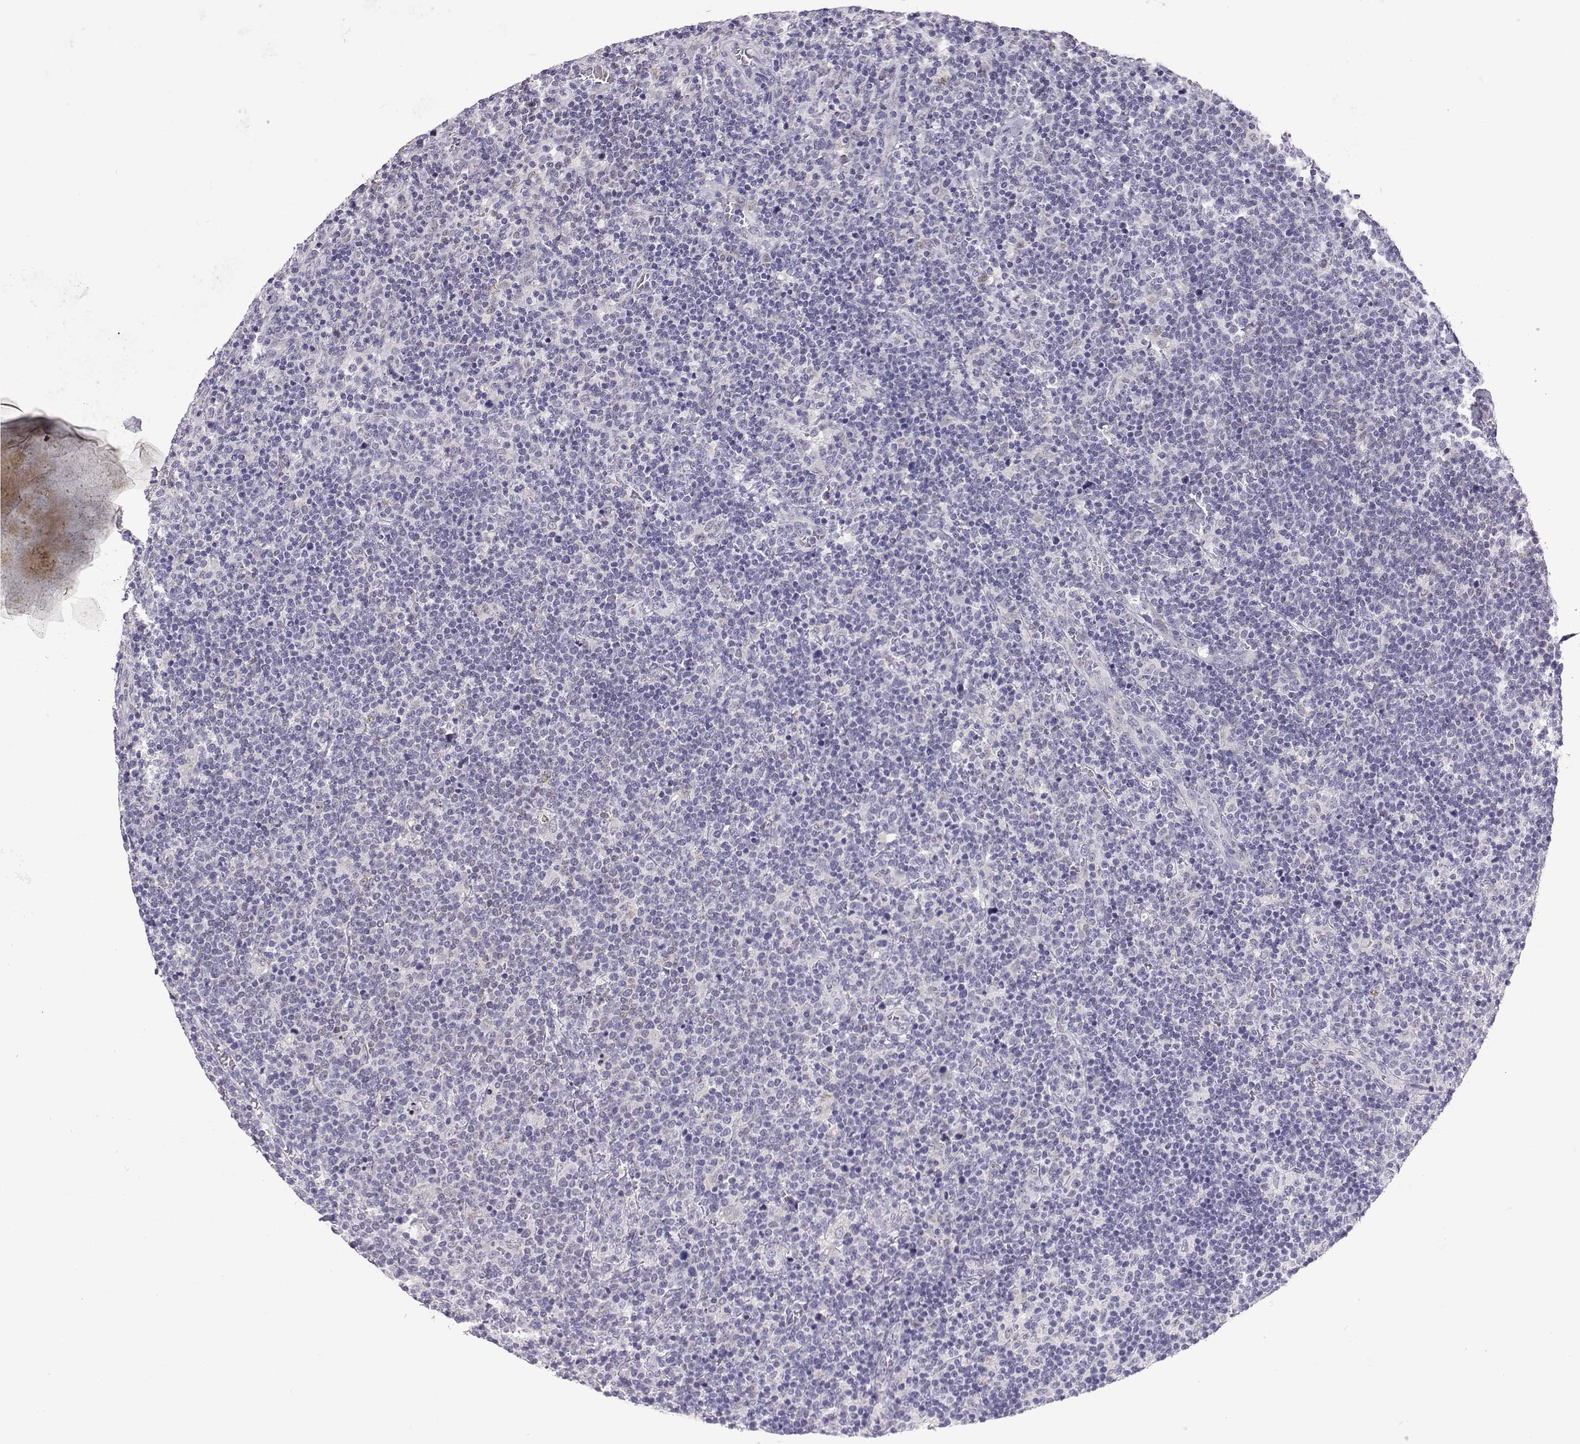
{"staining": {"intensity": "negative", "quantity": "none", "location": "none"}, "tissue": "lymphoma", "cell_type": "Tumor cells", "image_type": "cancer", "snomed": [{"axis": "morphology", "description": "Malignant lymphoma, non-Hodgkin's type, High grade"}, {"axis": "topography", "description": "Lymph node"}], "caption": "The immunohistochemistry micrograph has no significant expression in tumor cells of lymphoma tissue.", "gene": "TBR1", "patient": {"sex": "male", "age": 61}}